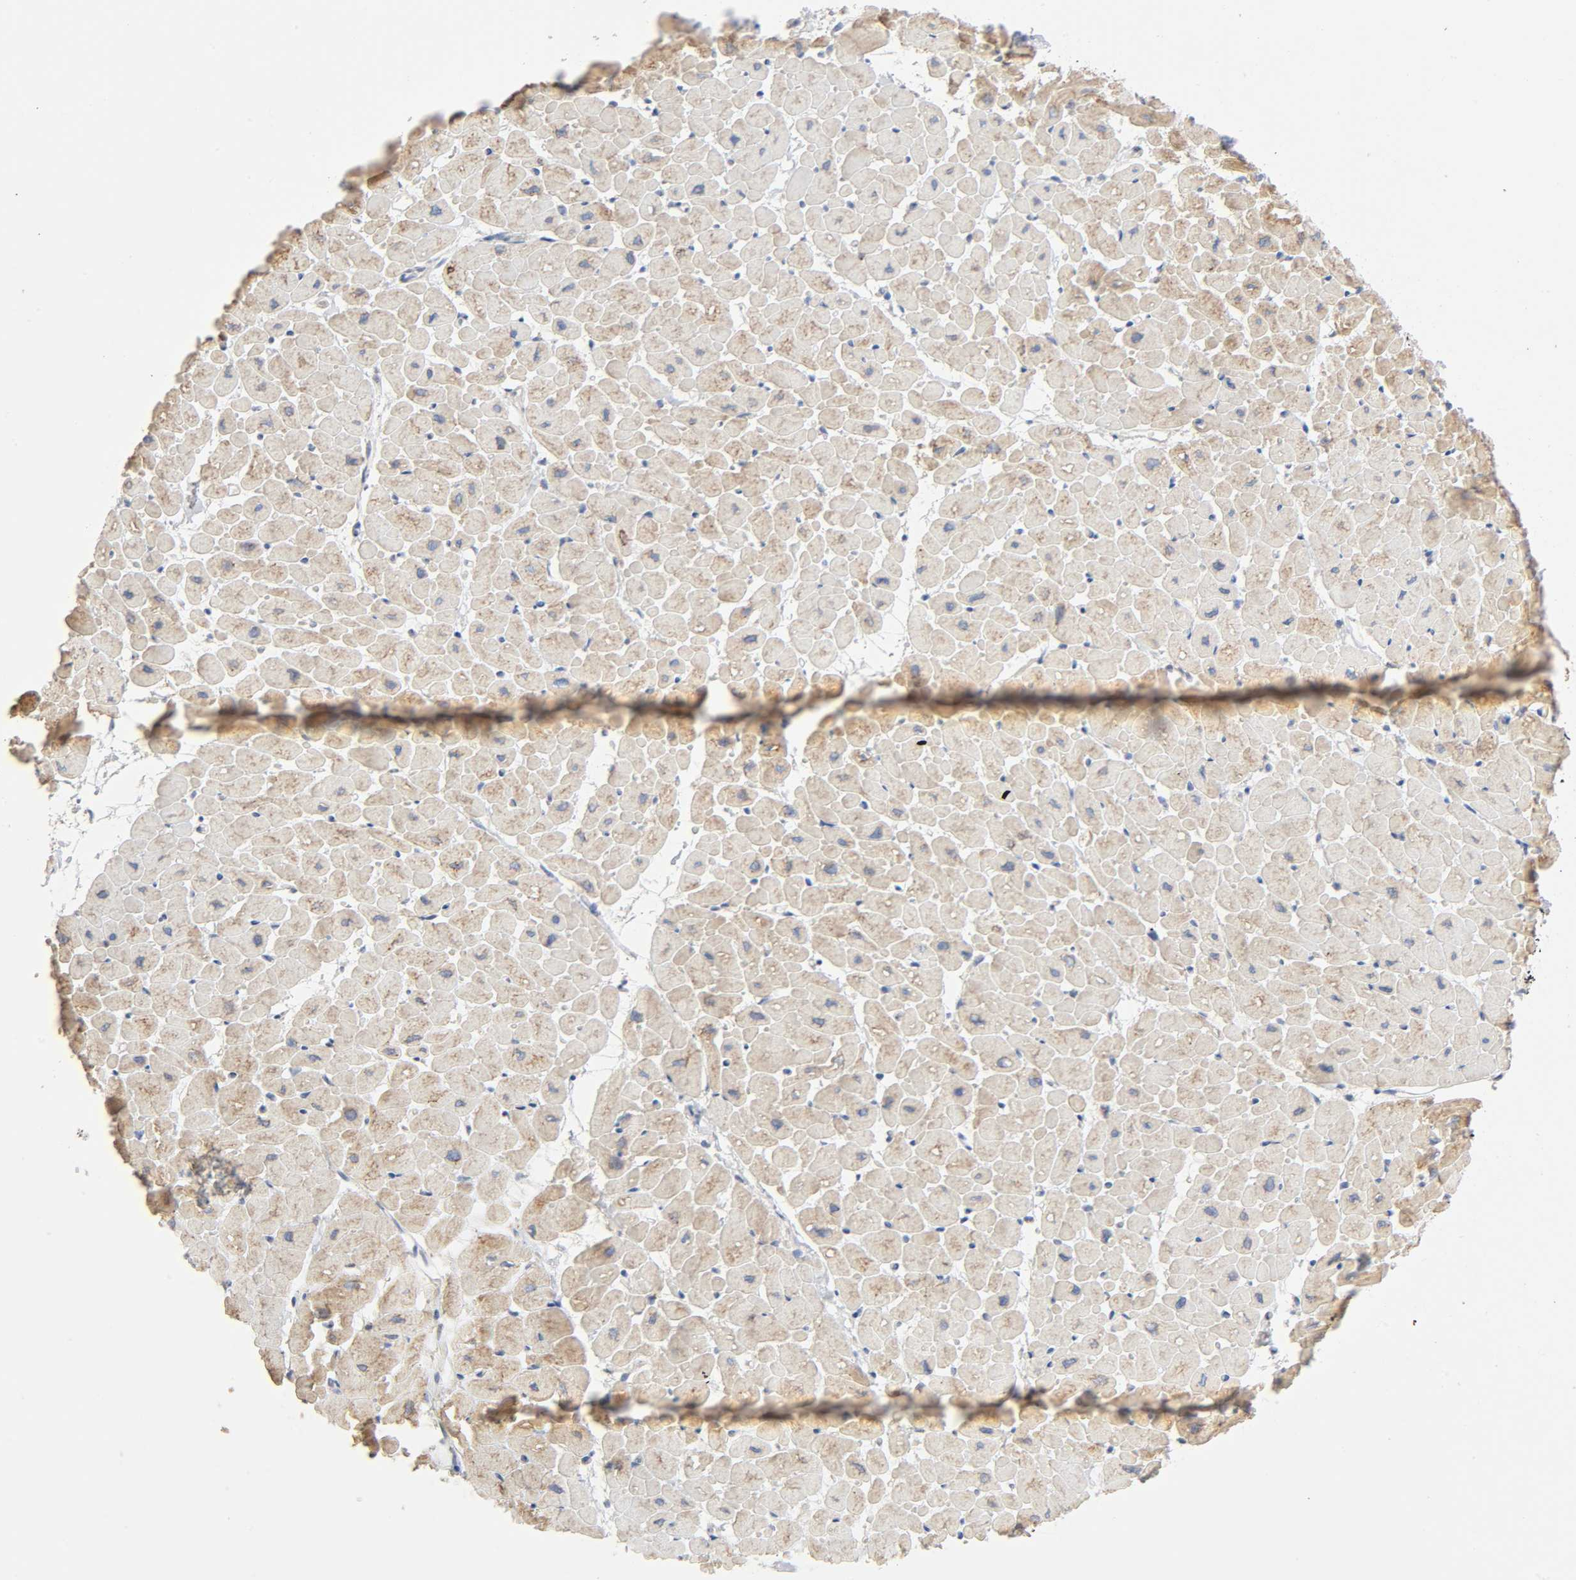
{"staining": {"intensity": "moderate", "quantity": ">75%", "location": "cytoplasmic/membranous"}, "tissue": "heart muscle", "cell_type": "Cardiomyocytes", "image_type": "normal", "snomed": [{"axis": "morphology", "description": "Normal tissue, NOS"}, {"axis": "topography", "description": "Heart"}], "caption": "Immunohistochemistry of unremarkable heart muscle demonstrates medium levels of moderate cytoplasmic/membranous staining in approximately >75% of cardiomyocytes. Using DAB (brown) and hematoxylin (blue) stains, captured at high magnification using brightfield microscopy.", "gene": "SYT16", "patient": {"sex": "male", "age": 45}}